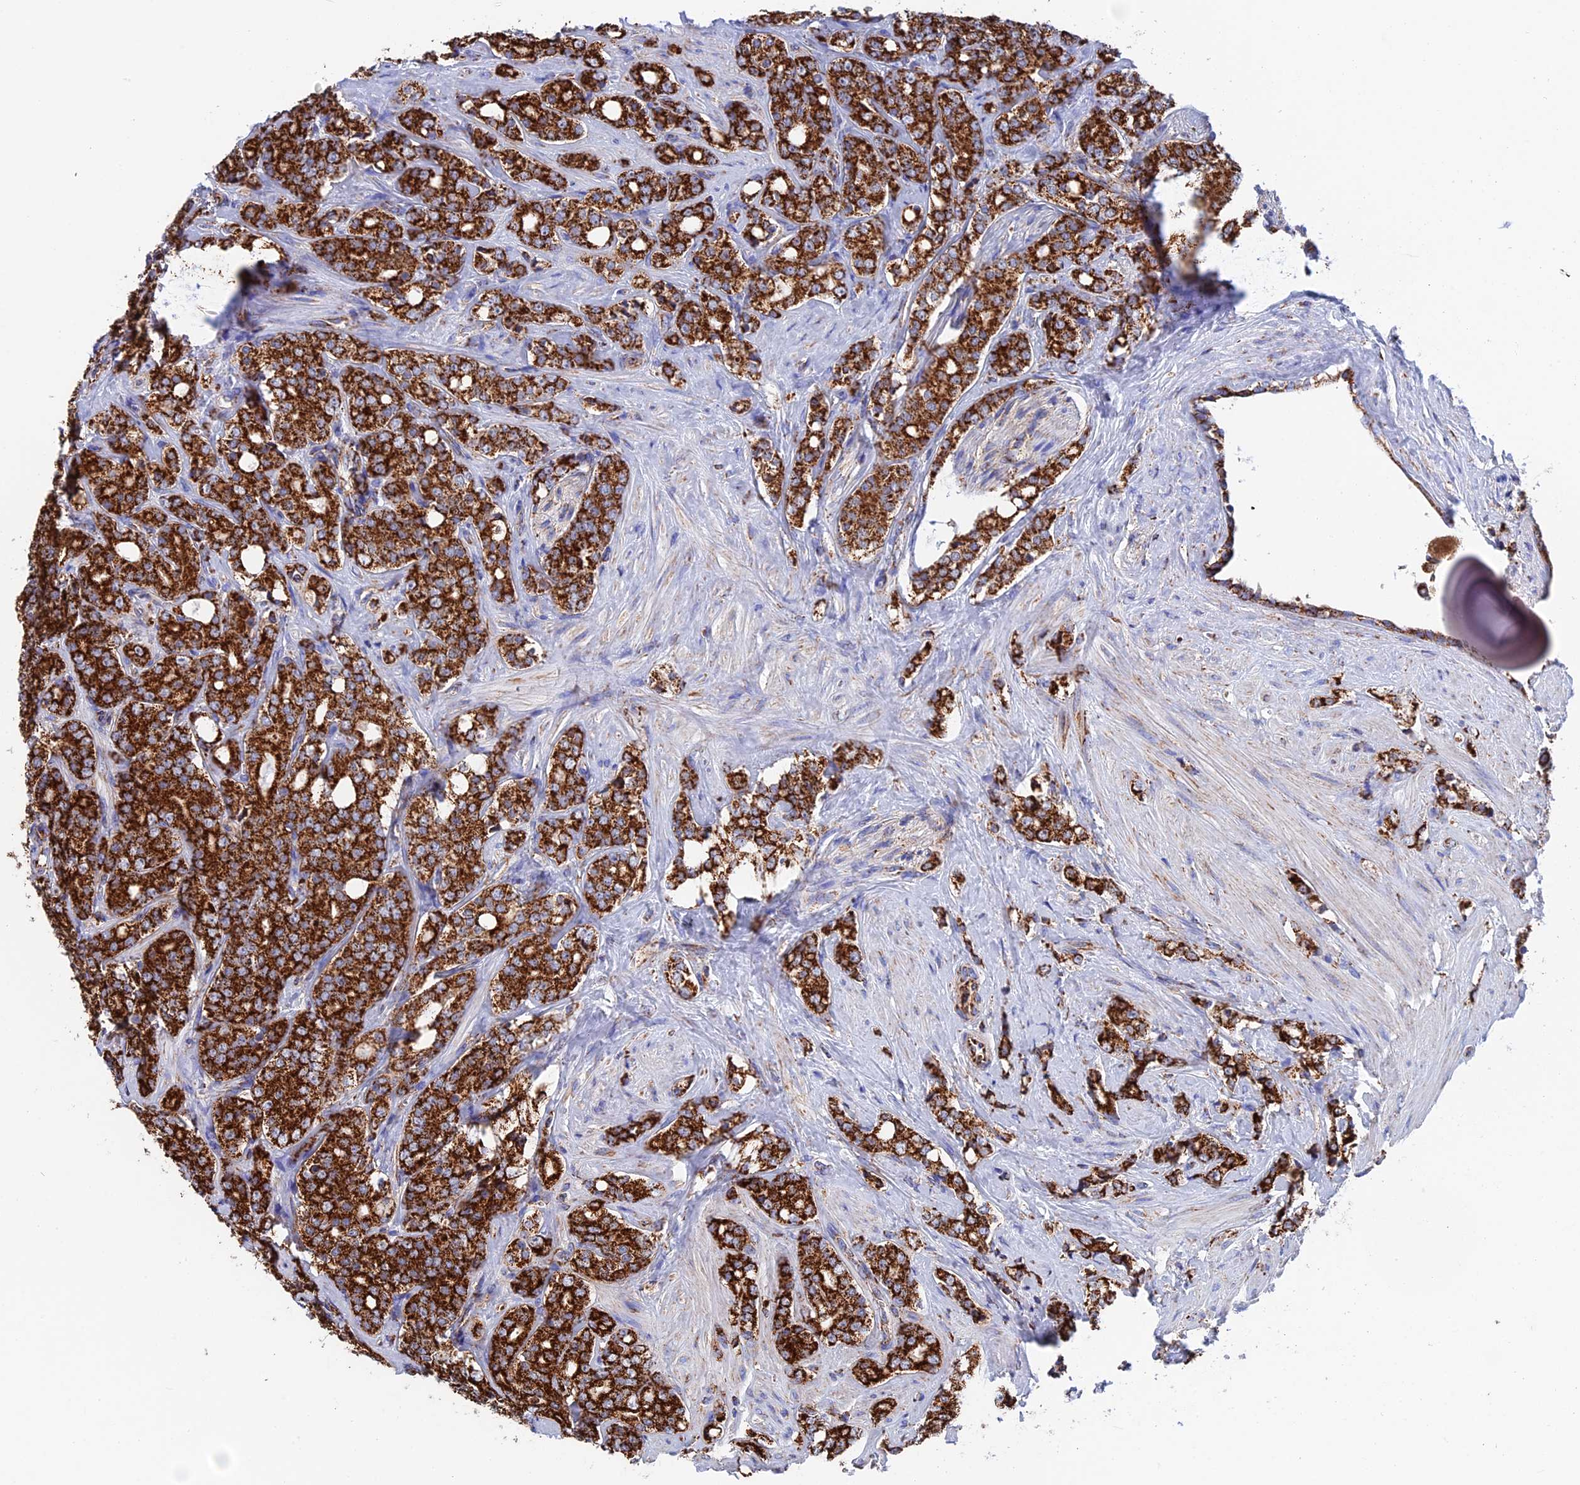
{"staining": {"intensity": "strong", "quantity": ">75%", "location": "cytoplasmic/membranous"}, "tissue": "prostate cancer", "cell_type": "Tumor cells", "image_type": "cancer", "snomed": [{"axis": "morphology", "description": "Adenocarcinoma, High grade"}, {"axis": "topography", "description": "Prostate"}], "caption": "Protein staining demonstrates strong cytoplasmic/membranous staining in about >75% of tumor cells in prostate cancer.", "gene": "WDR83", "patient": {"sex": "male", "age": 62}}